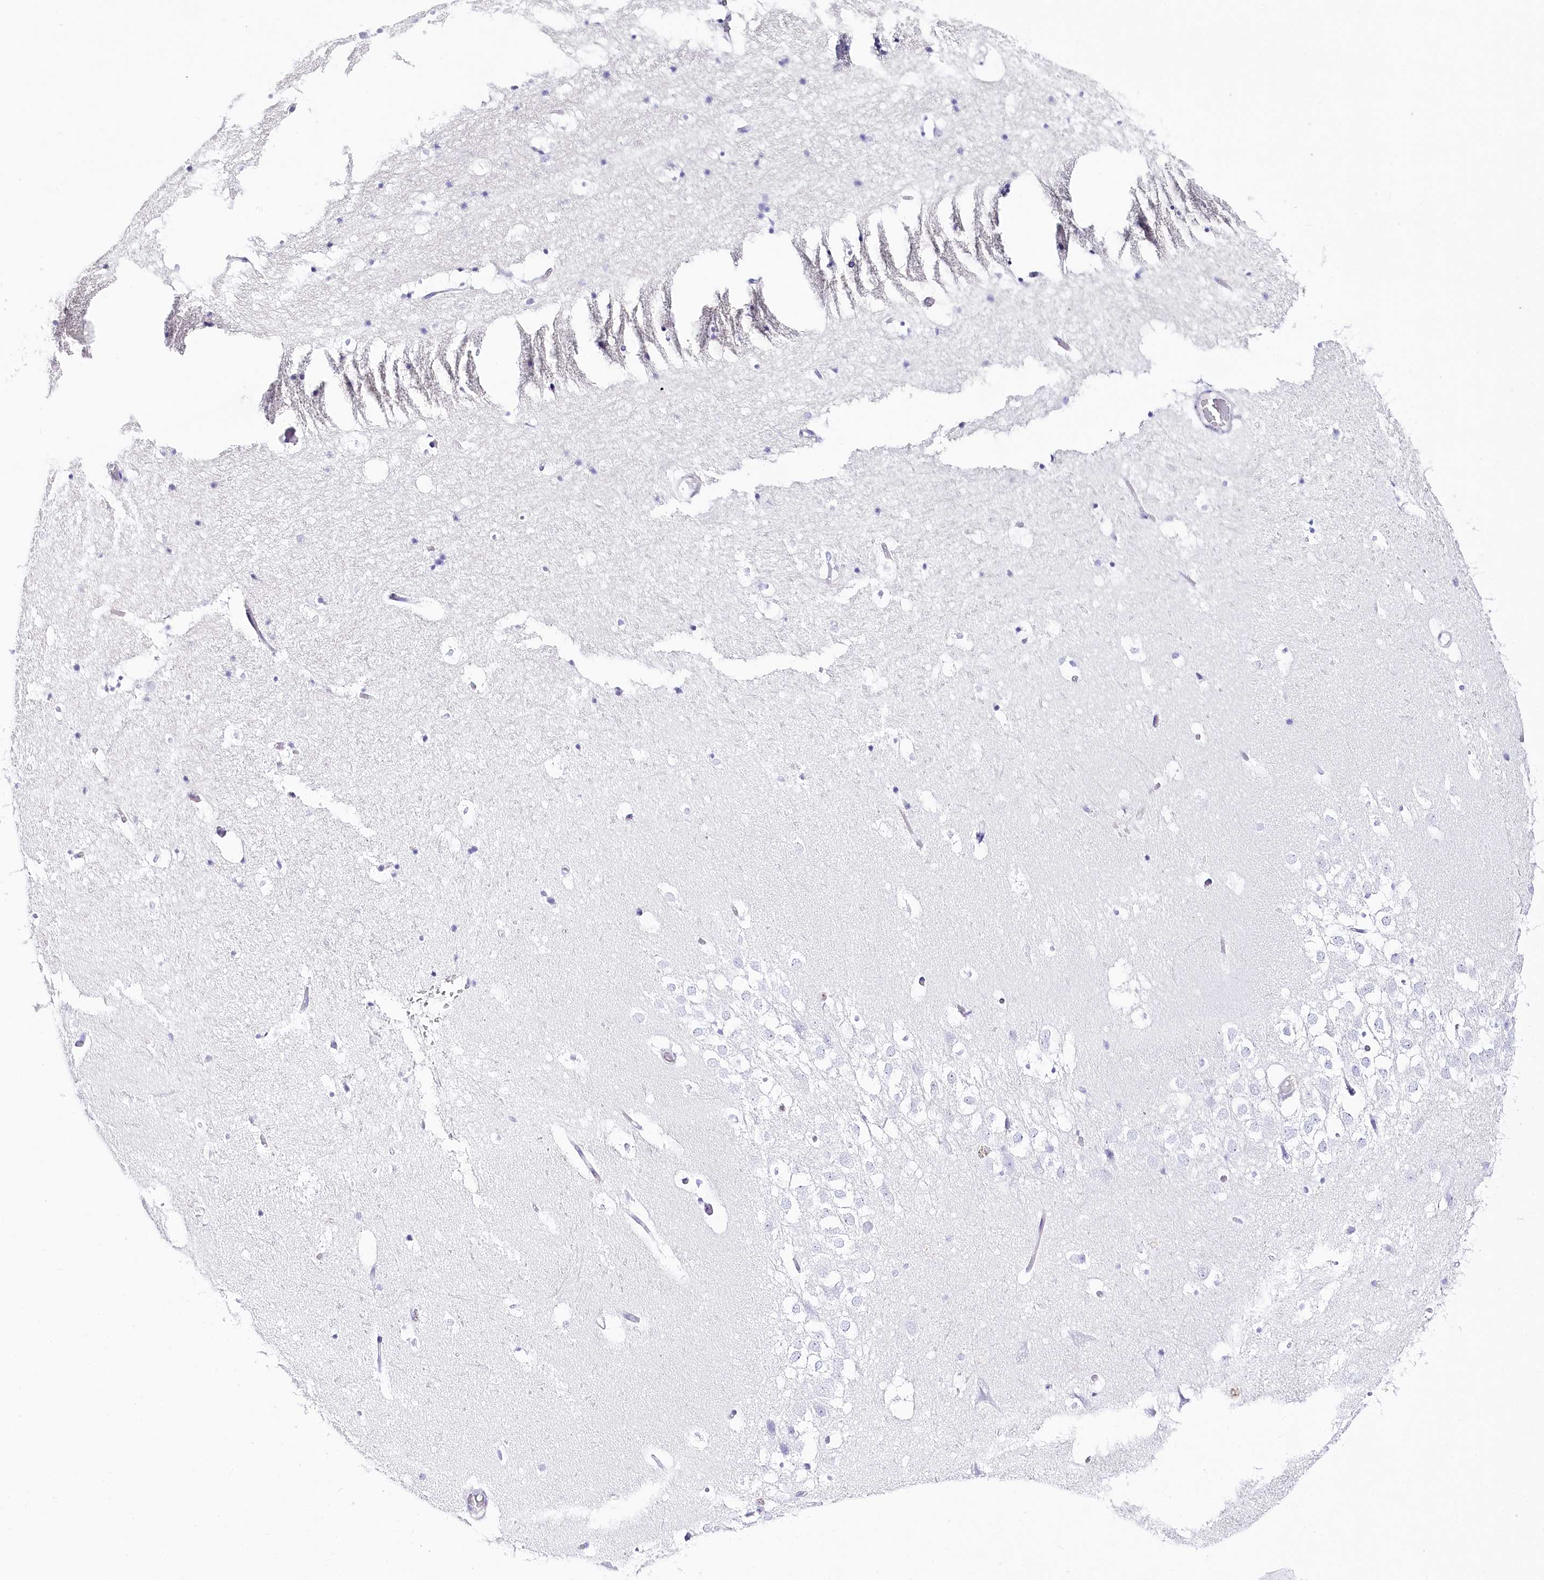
{"staining": {"intensity": "negative", "quantity": "none", "location": "none"}, "tissue": "hippocampus", "cell_type": "Glial cells", "image_type": "normal", "snomed": [{"axis": "morphology", "description": "Normal tissue, NOS"}, {"axis": "topography", "description": "Hippocampus"}], "caption": "Immunohistochemistry (IHC) histopathology image of benign hippocampus stained for a protein (brown), which exhibits no staining in glial cells.", "gene": "CSN3", "patient": {"sex": "female", "age": 52}}